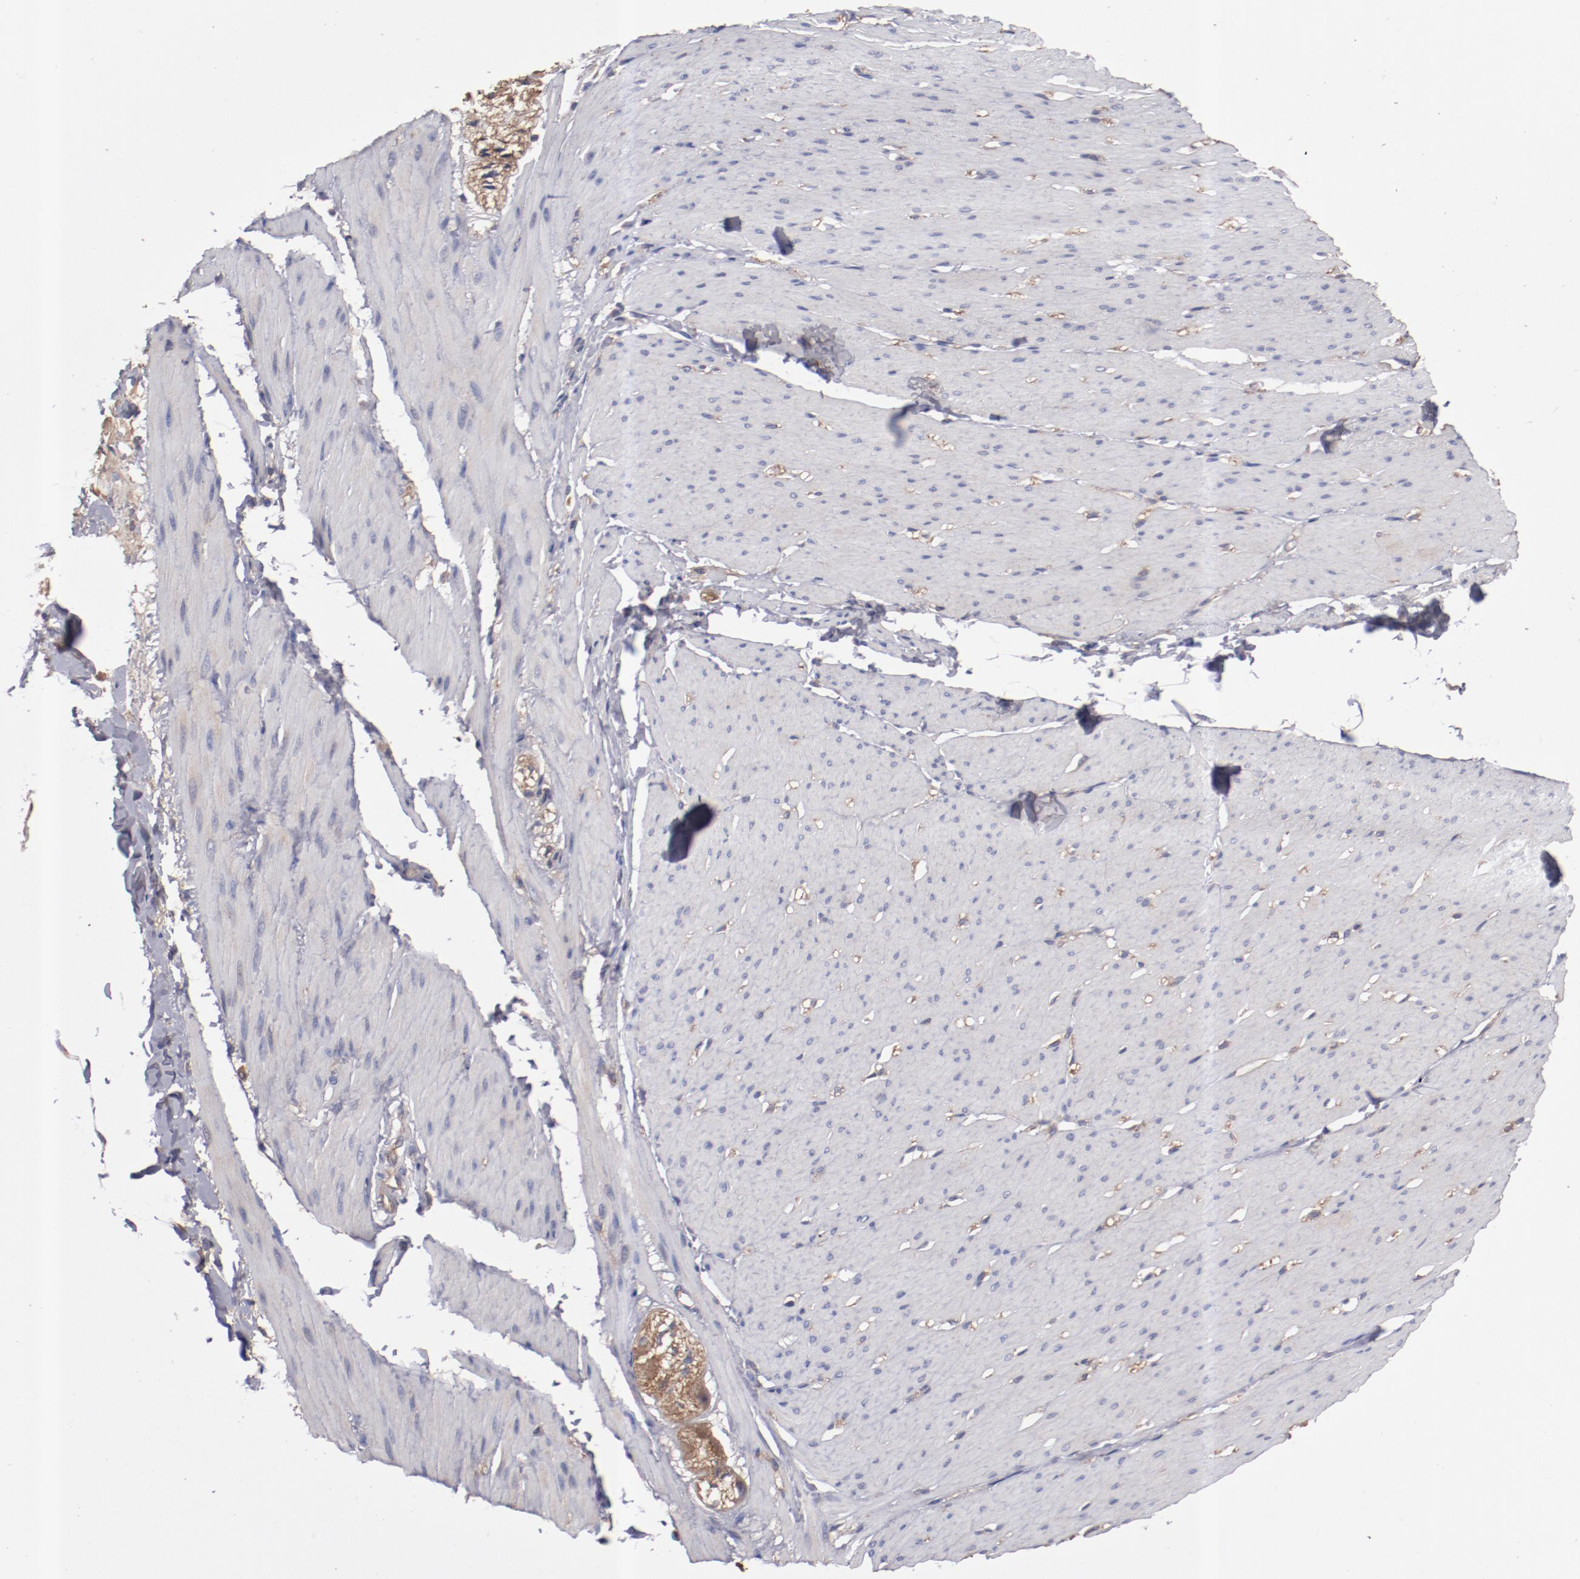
{"staining": {"intensity": "weak", "quantity": "<25%", "location": "cytoplasmic/membranous"}, "tissue": "smooth muscle", "cell_type": "Smooth muscle cells", "image_type": "normal", "snomed": [{"axis": "morphology", "description": "Normal tissue, NOS"}, {"axis": "topography", "description": "Smooth muscle"}, {"axis": "topography", "description": "Colon"}], "caption": "Immunohistochemical staining of normal human smooth muscle reveals no significant staining in smooth muscle cells. (DAB (3,3'-diaminobenzidine) immunohistochemistry with hematoxylin counter stain).", "gene": "DNAAF2", "patient": {"sex": "male", "age": 67}}